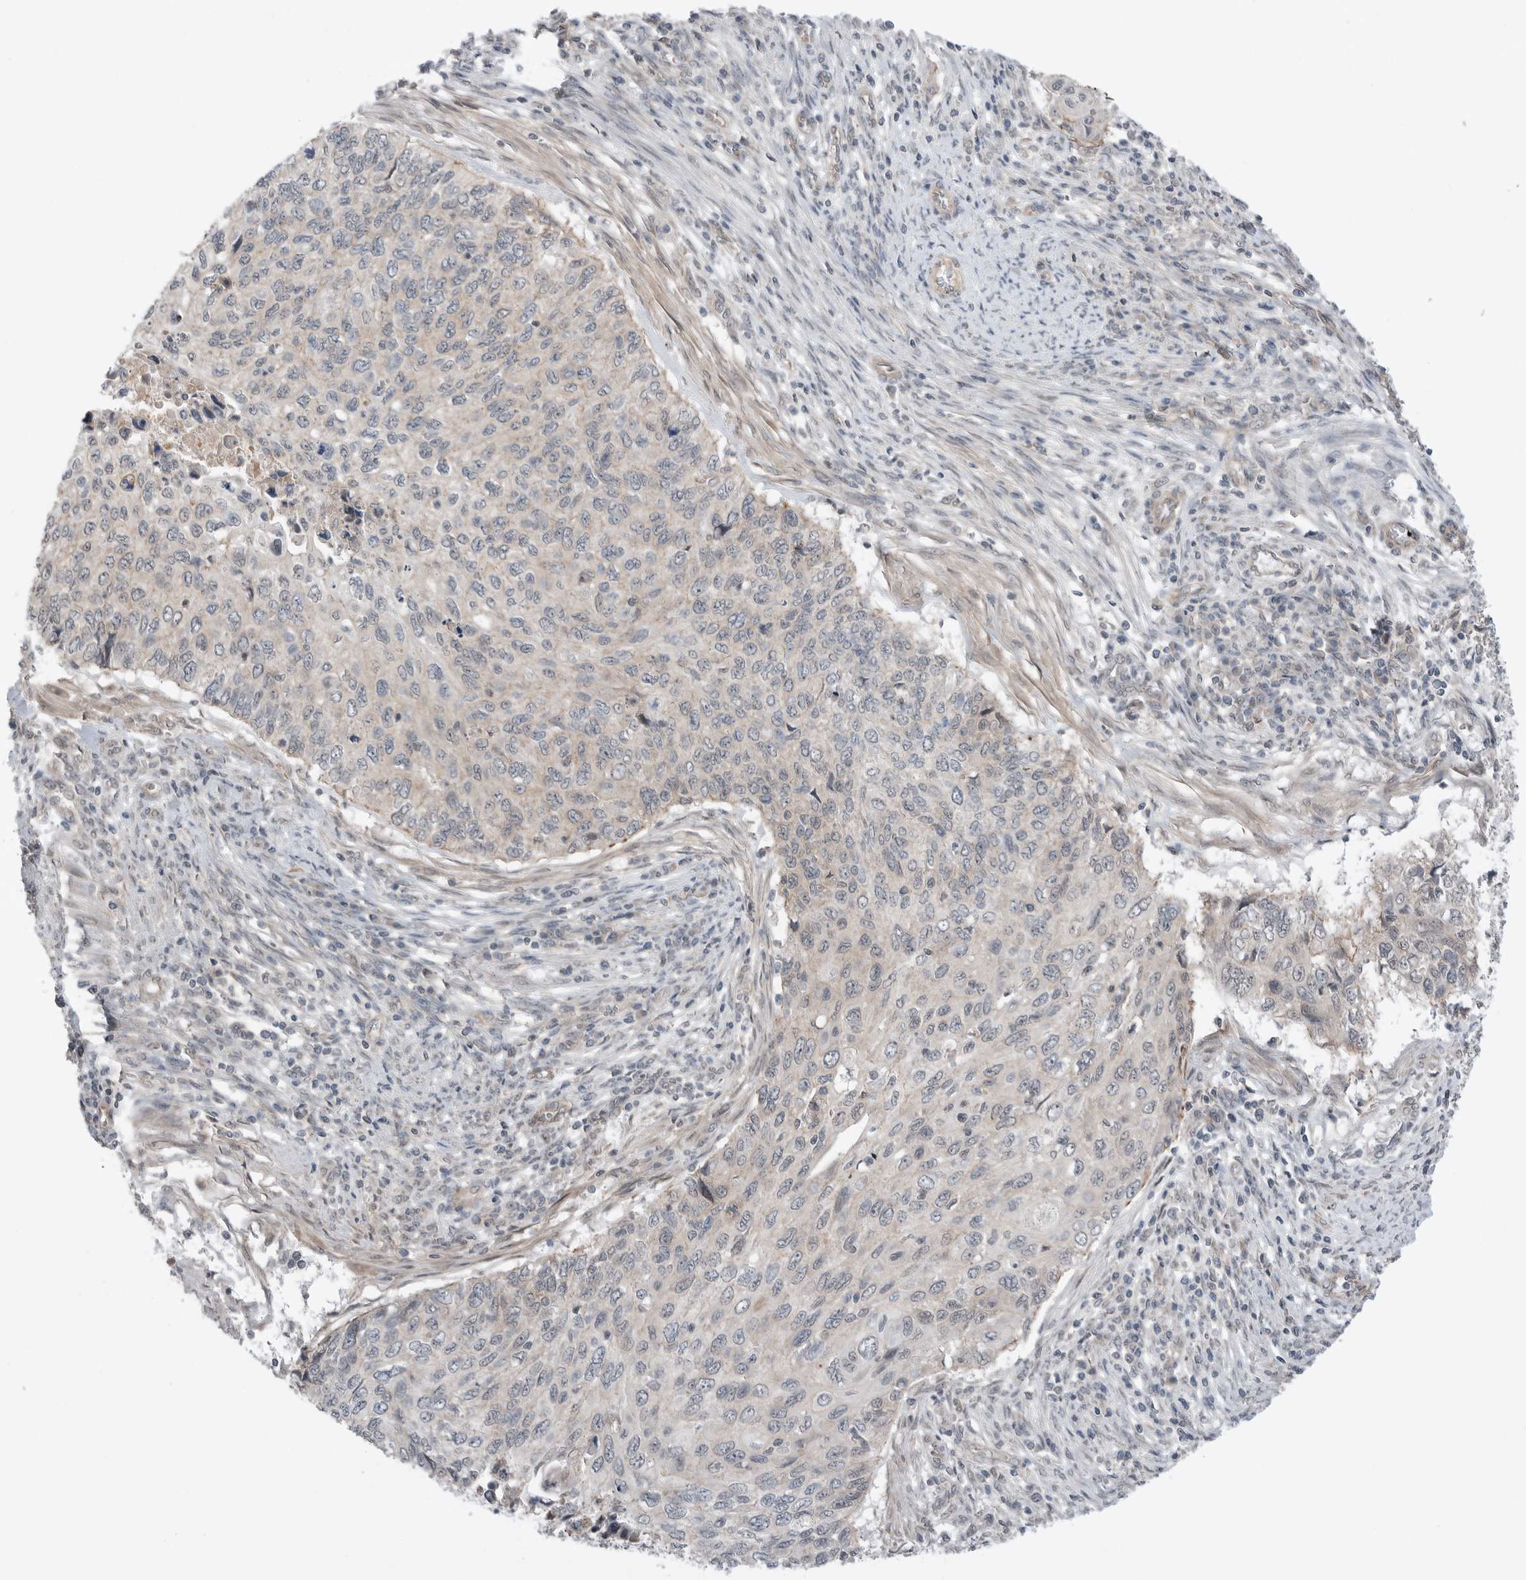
{"staining": {"intensity": "weak", "quantity": "25%-75%", "location": "cytoplasmic/membranous"}, "tissue": "cervical cancer", "cell_type": "Tumor cells", "image_type": "cancer", "snomed": [{"axis": "morphology", "description": "Squamous cell carcinoma, NOS"}, {"axis": "topography", "description": "Cervix"}], "caption": "The image demonstrates immunohistochemical staining of cervical cancer (squamous cell carcinoma). There is weak cytoplasmic/membranous staining is present in about 25%-75% of tumor cells.", "gene": "NTAQ1", "patient": {"sex": "female", "age": 70}}